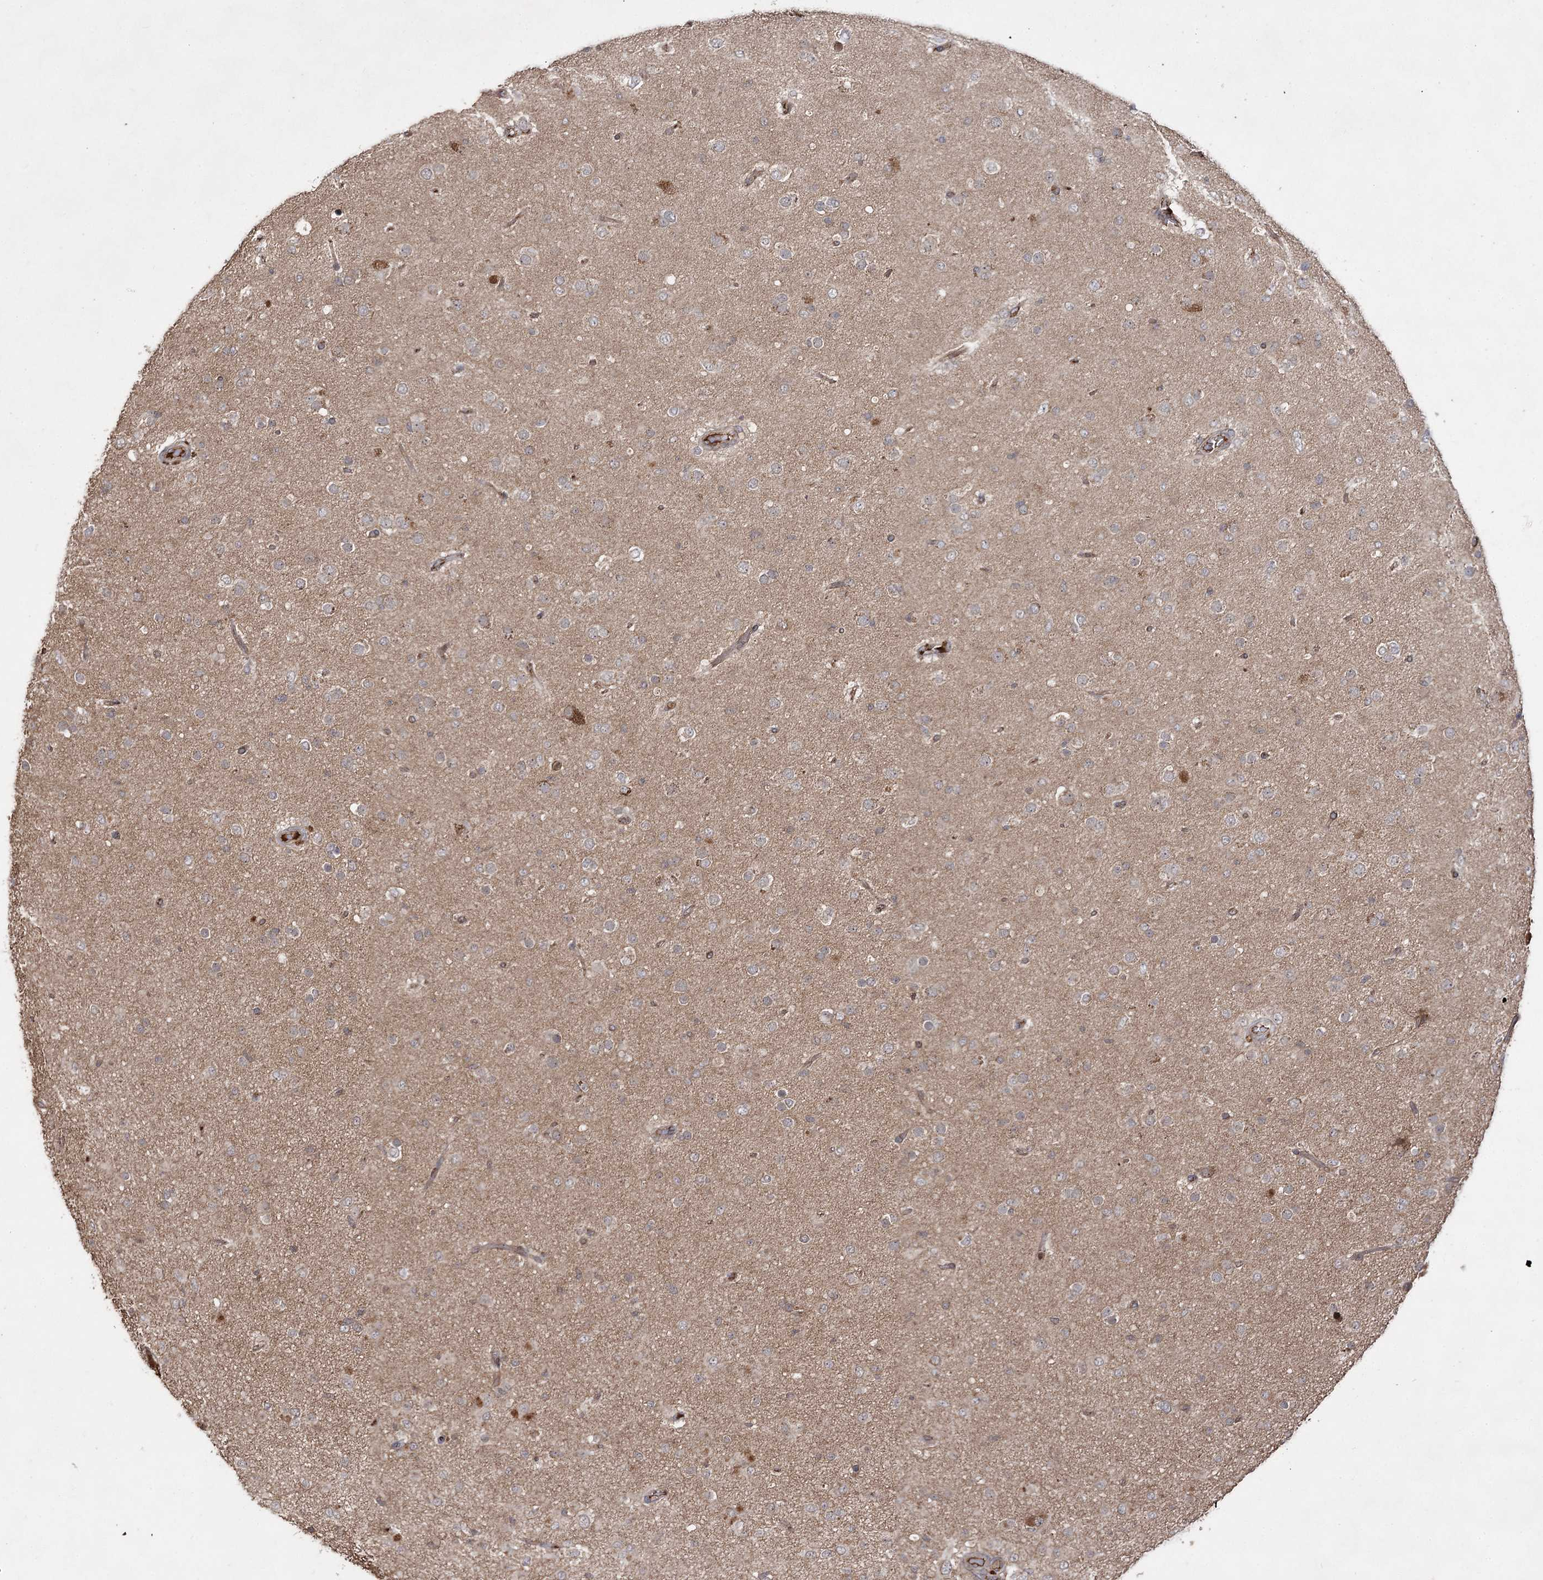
{"staining": {"intensity": "negative", "quantity": "none", "location": "none"}, "tissue": "glioma", "cell_type": "Tumor cells", "image_type": "cancer", "snomed": [{"axis": "morphology", "description": "Glioma, malignant, Low grade"}, {"axis": "topography", "description": "Brain"}], "caption": "DAB (3,3'-diaminobenzidine) immunohistochemical staining of glioma shows no significant staining in tumor cells.", "gene": "FANCL", "patient": {"sex": "male", "age": 65}}